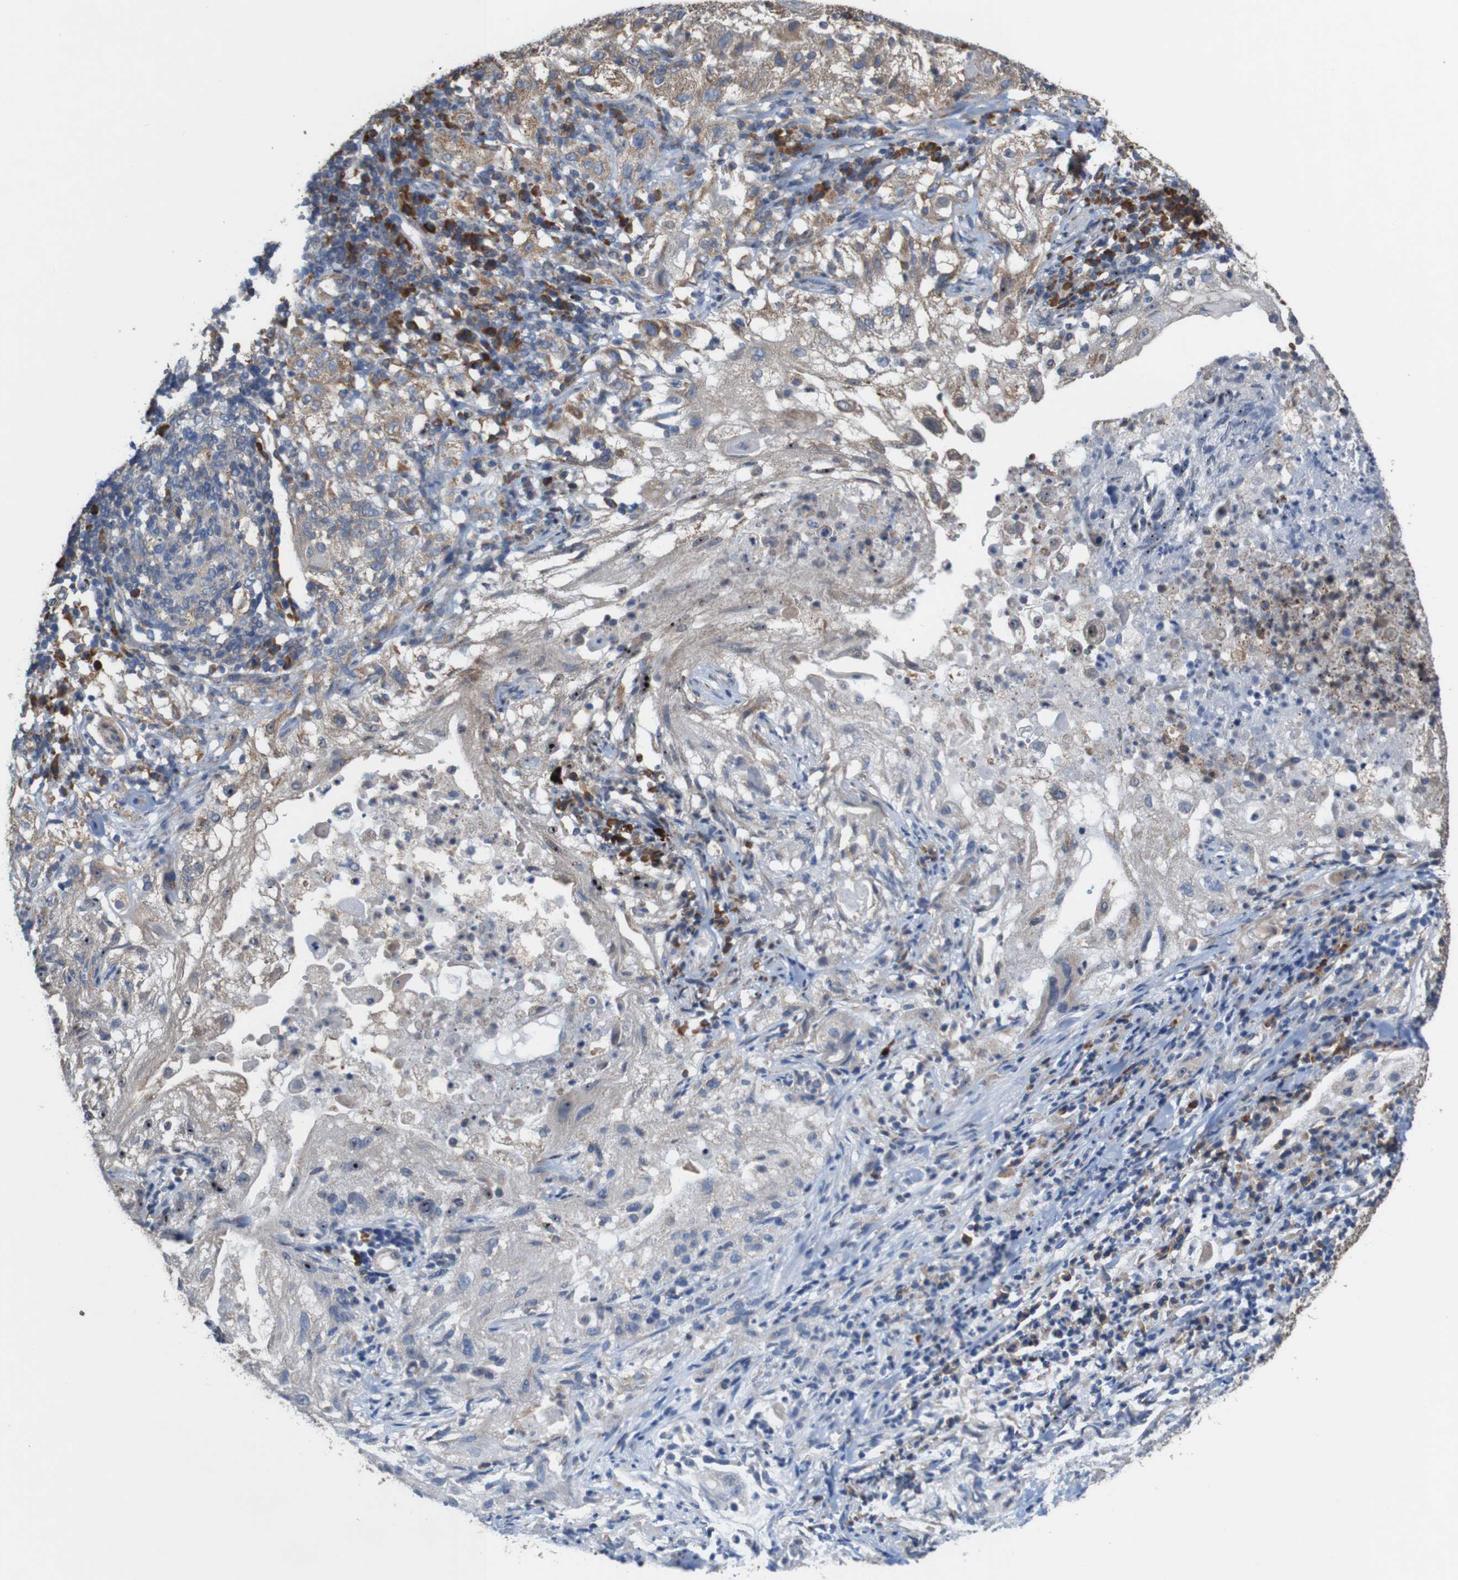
{"staining": {"intensity": "moderate", "quantity": "25%-75%", "location": "cytoplasmic/membranous"}, "tissue": "lung cancer", "cell_type": "Tumor cells", "image_type": "cancer", "snomed": [{"axis": "morphology", "description": "Inflammation, NOS"}, {"axis": "morphology", "description": "Squamous cell carcinoma, NOS"}, {"axis": "topography", "description": "Lymph node"}, {"axis": "topography", "description": "Soft tissue"}, {"axis": "topography", "description": "Lung"}], "caption": "Lung cancer (squamous cell carcinoma) tissue demonstrates moderate cytoplasmic/membranous staining in about 25%-75% of tumor cells, visualized by immunohistochemistry.", "gene": "UGGT1", "patient": {"sex": "male", "age": 66}}